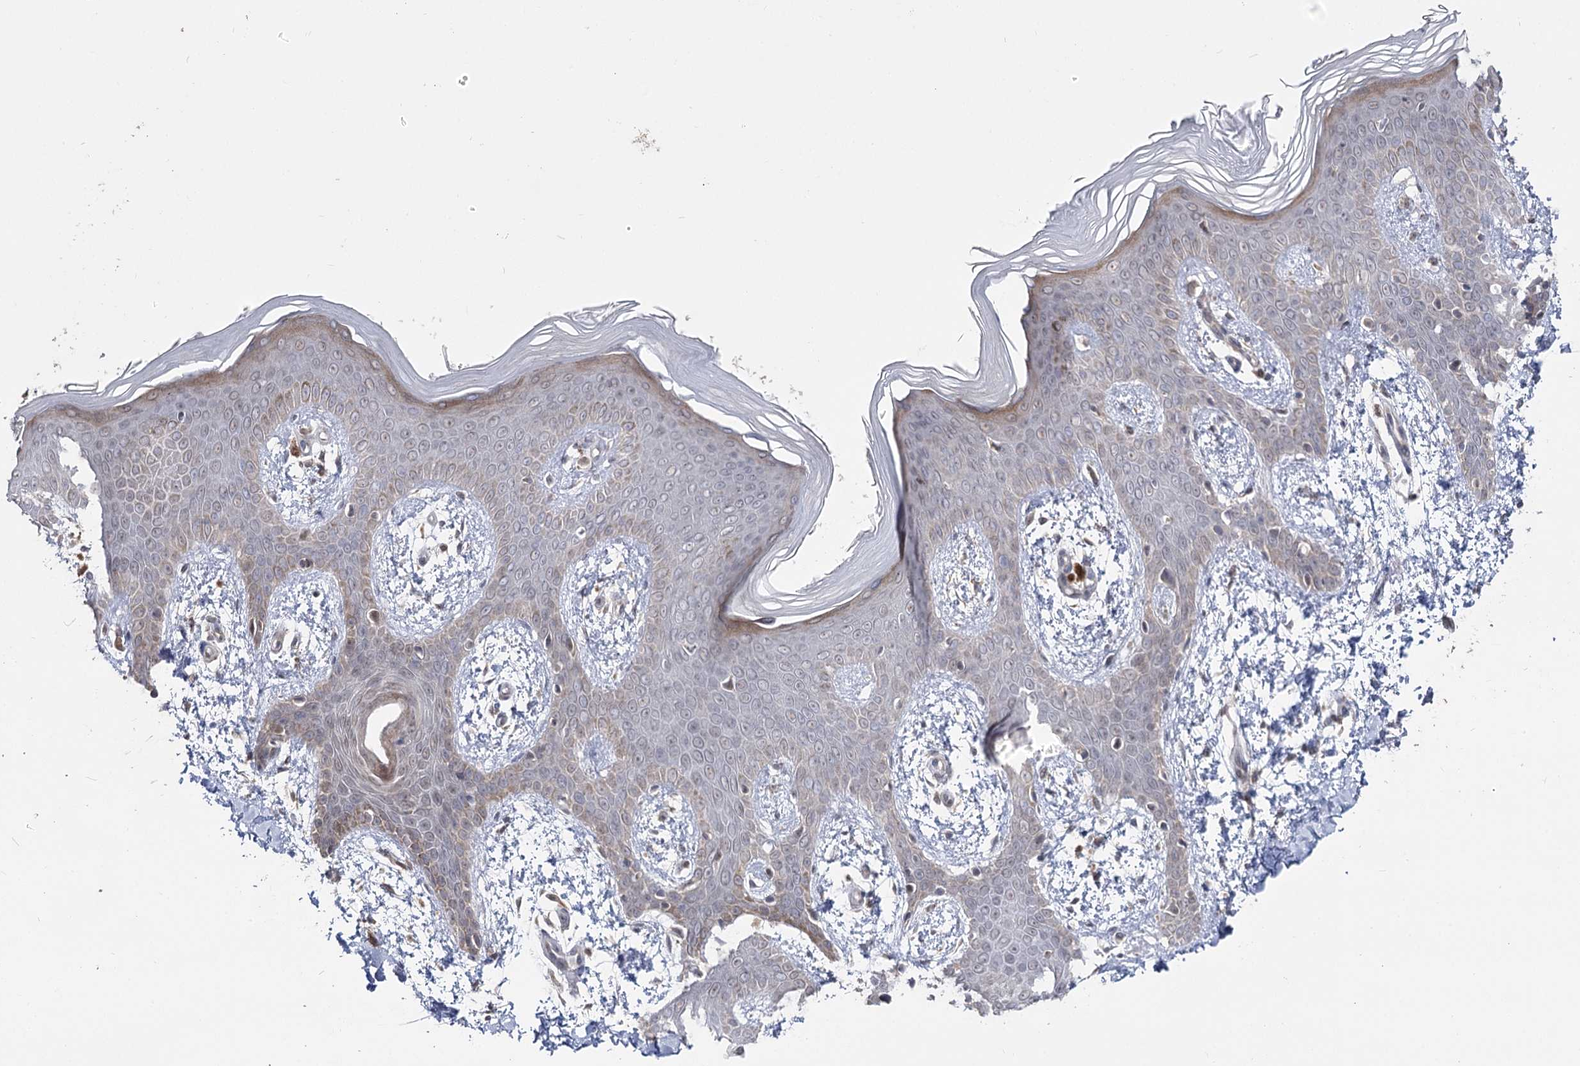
{"staining": {"intensity": "moderate", "quantity": ">75%", "location": "cytoplasmic/membranous"}, "tissue": "skin", "cell_type": "Fibroblasts", "image_type": "normal", "snomed": [{"axis": "morphology", "description": "Normal tissue, NOS"}, {"axis": "topography", "description": "Skin"}], "caption": "Immunohistochemical staining of unremarkable skin demonstrates medium levels of moderate cytoplasmic/membranous staining in about >75% of fibroblasts. (brown staining indicates protein expression, while blue staining denotes nuclei).", "gene": "RUFY4", "patient": {"sex": "male", "age": 36}}